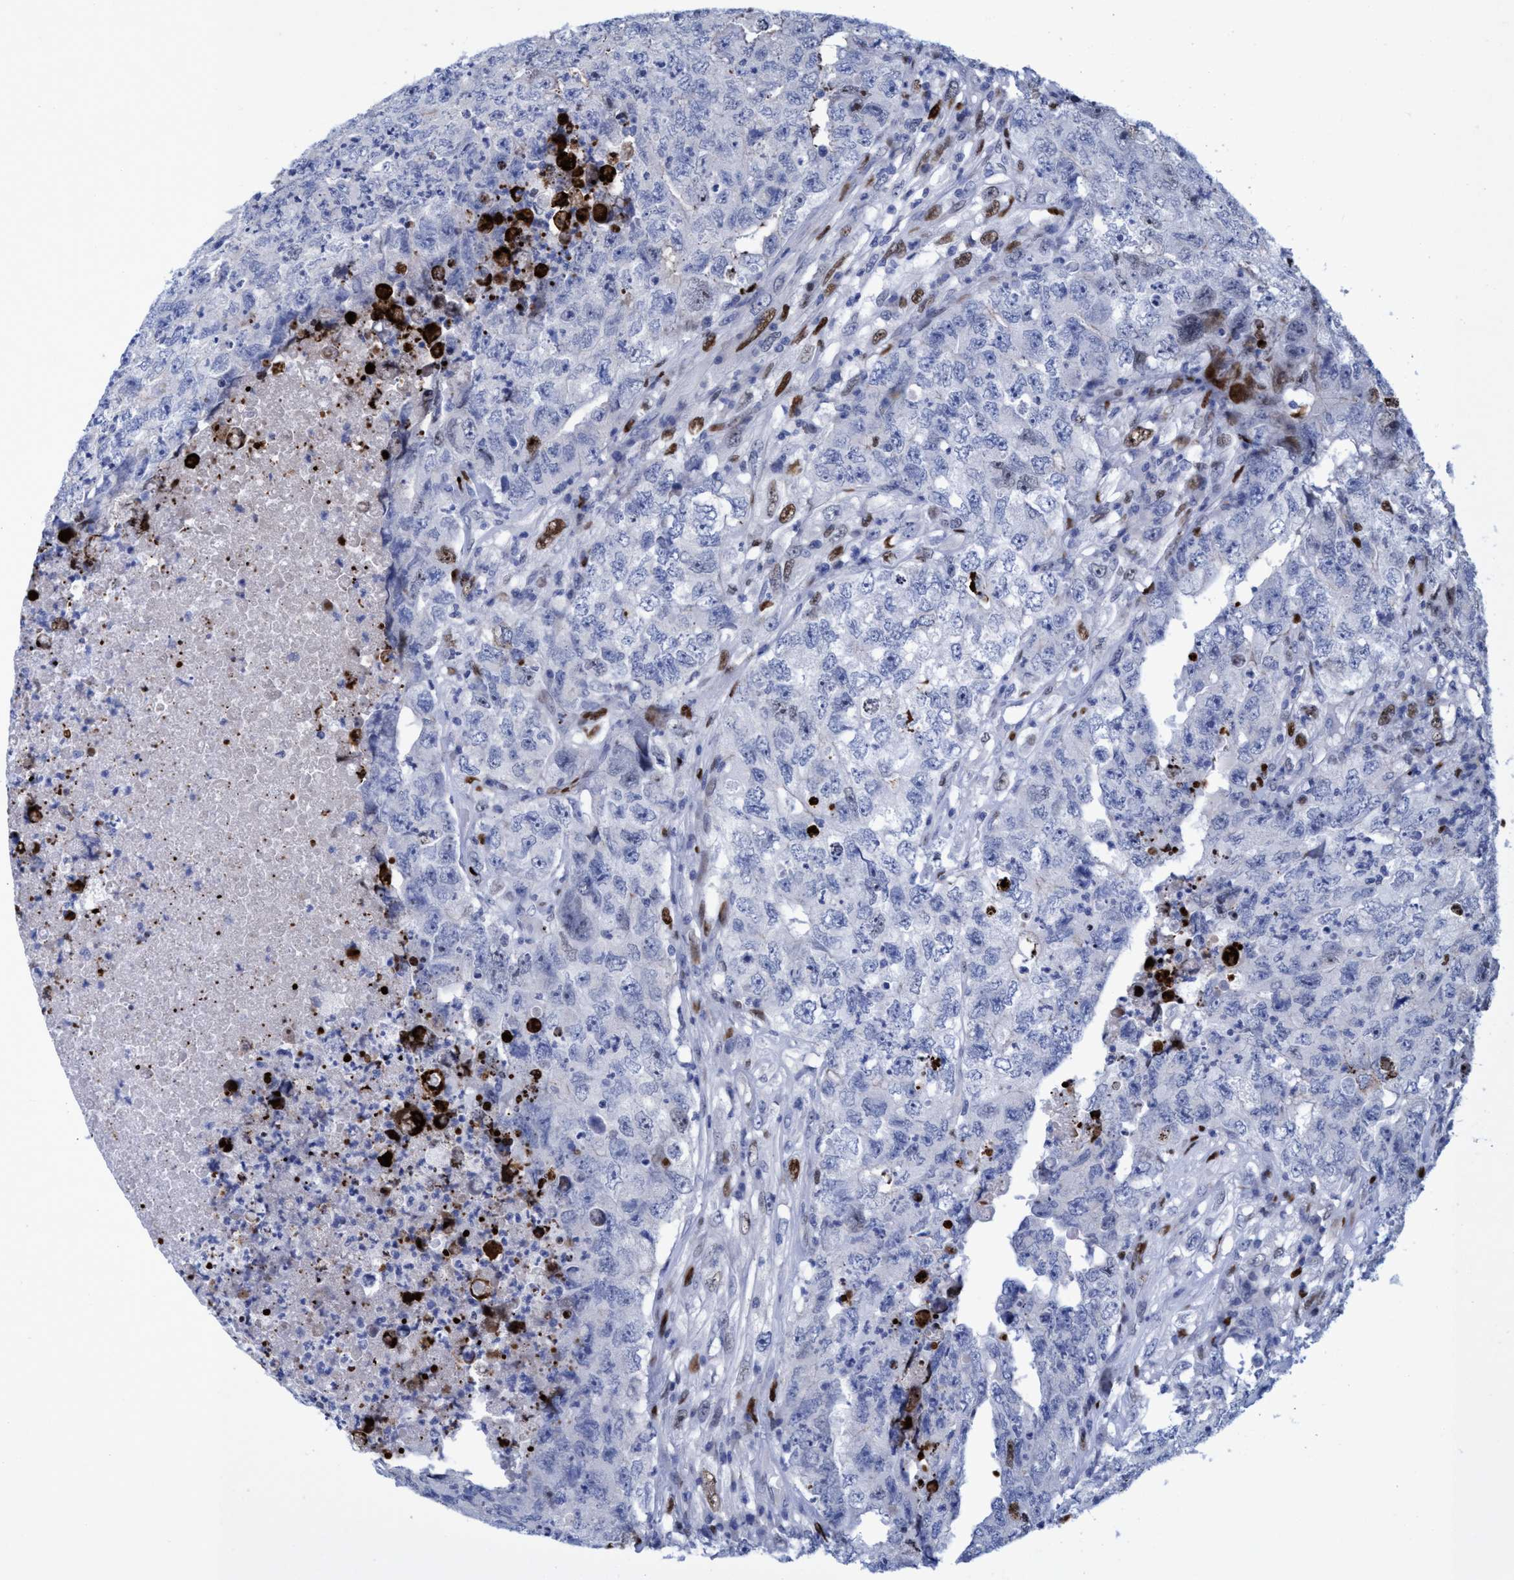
{"staining": {"intensity": "negative", "quantity": "none", "location": "none"}, "tissue": "testis cancer", "cell_type": "Tumor cells", "image_type": "cancer", "snomed": [{"axis": "morphology", "description": "Carcinoma, Embryonal, NOS"}, {"axis": "topography", "description": "Testis"}], "caption": "High magnification brightfield microscopy of embryonal carcinoma (testis) stained with DAB (brown) and counterstained with hematoxylin (blue): tumor cells show no significant positivity.", "gene": "R3HCC1", "patient": {"sex": "male", "age": 32}}